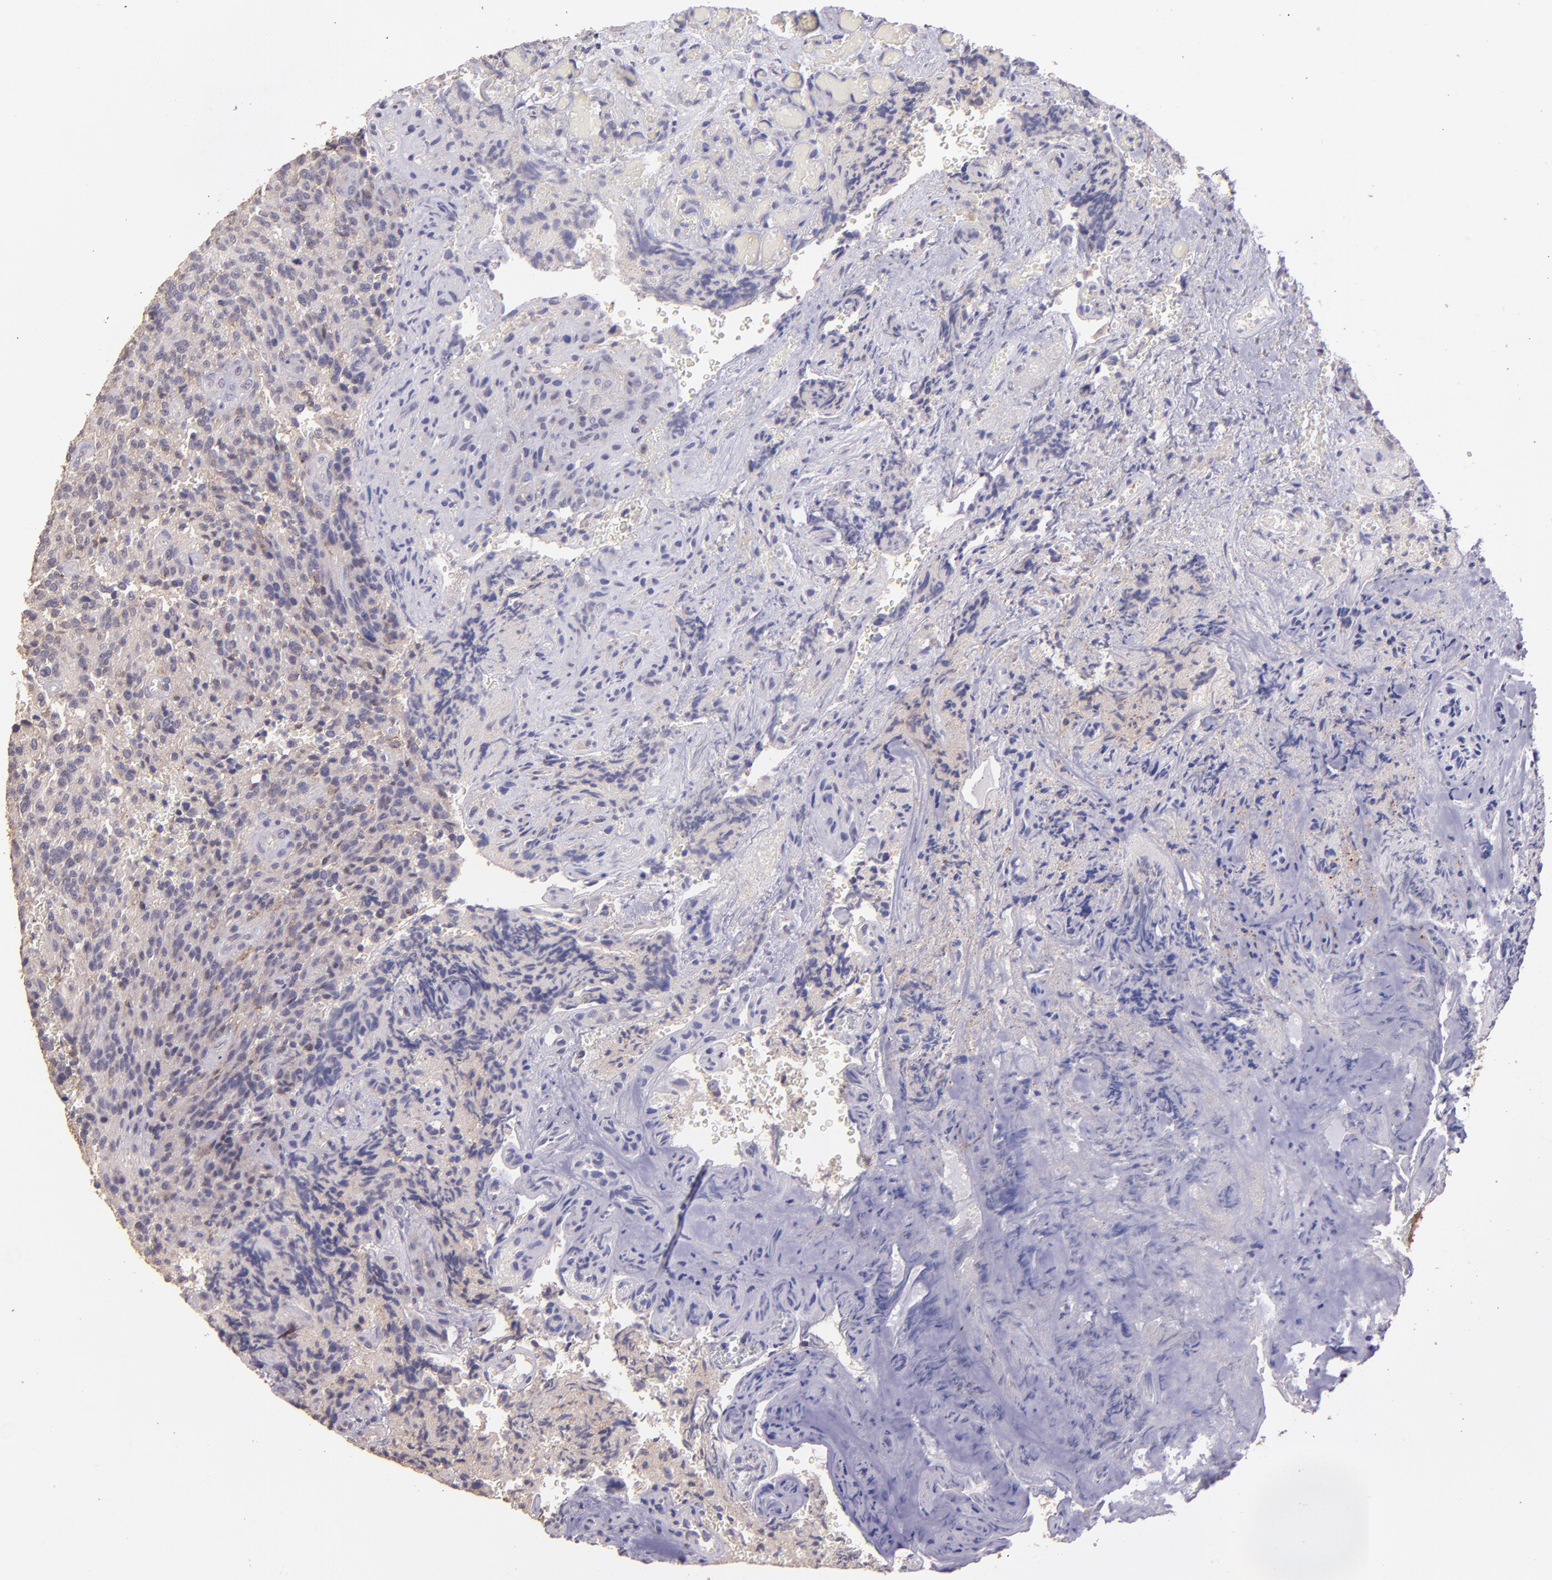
{"staining": {"intensity": "weak", "quantity": ">75%", "location": "cytoplasmic/membranous"}, "tissue": "glioma", "cell_type": "Tumor cells", "image_type": "cancer", "snomed": [{"axis": "morphology", "description": "Normal tissue, NOS"}, {"axis": "morphology", "description": "Glioma, malignant, High grade"}, {"axis": "topography", "description": "Cerebral cortex"}], "caption": "Protein expression analysis of glioma displays weak cytoplasmic/membranous expression in about >75% of tumor cells.", "gene": "PAPPA", "patient": {"sex": "male", "age": 56}}